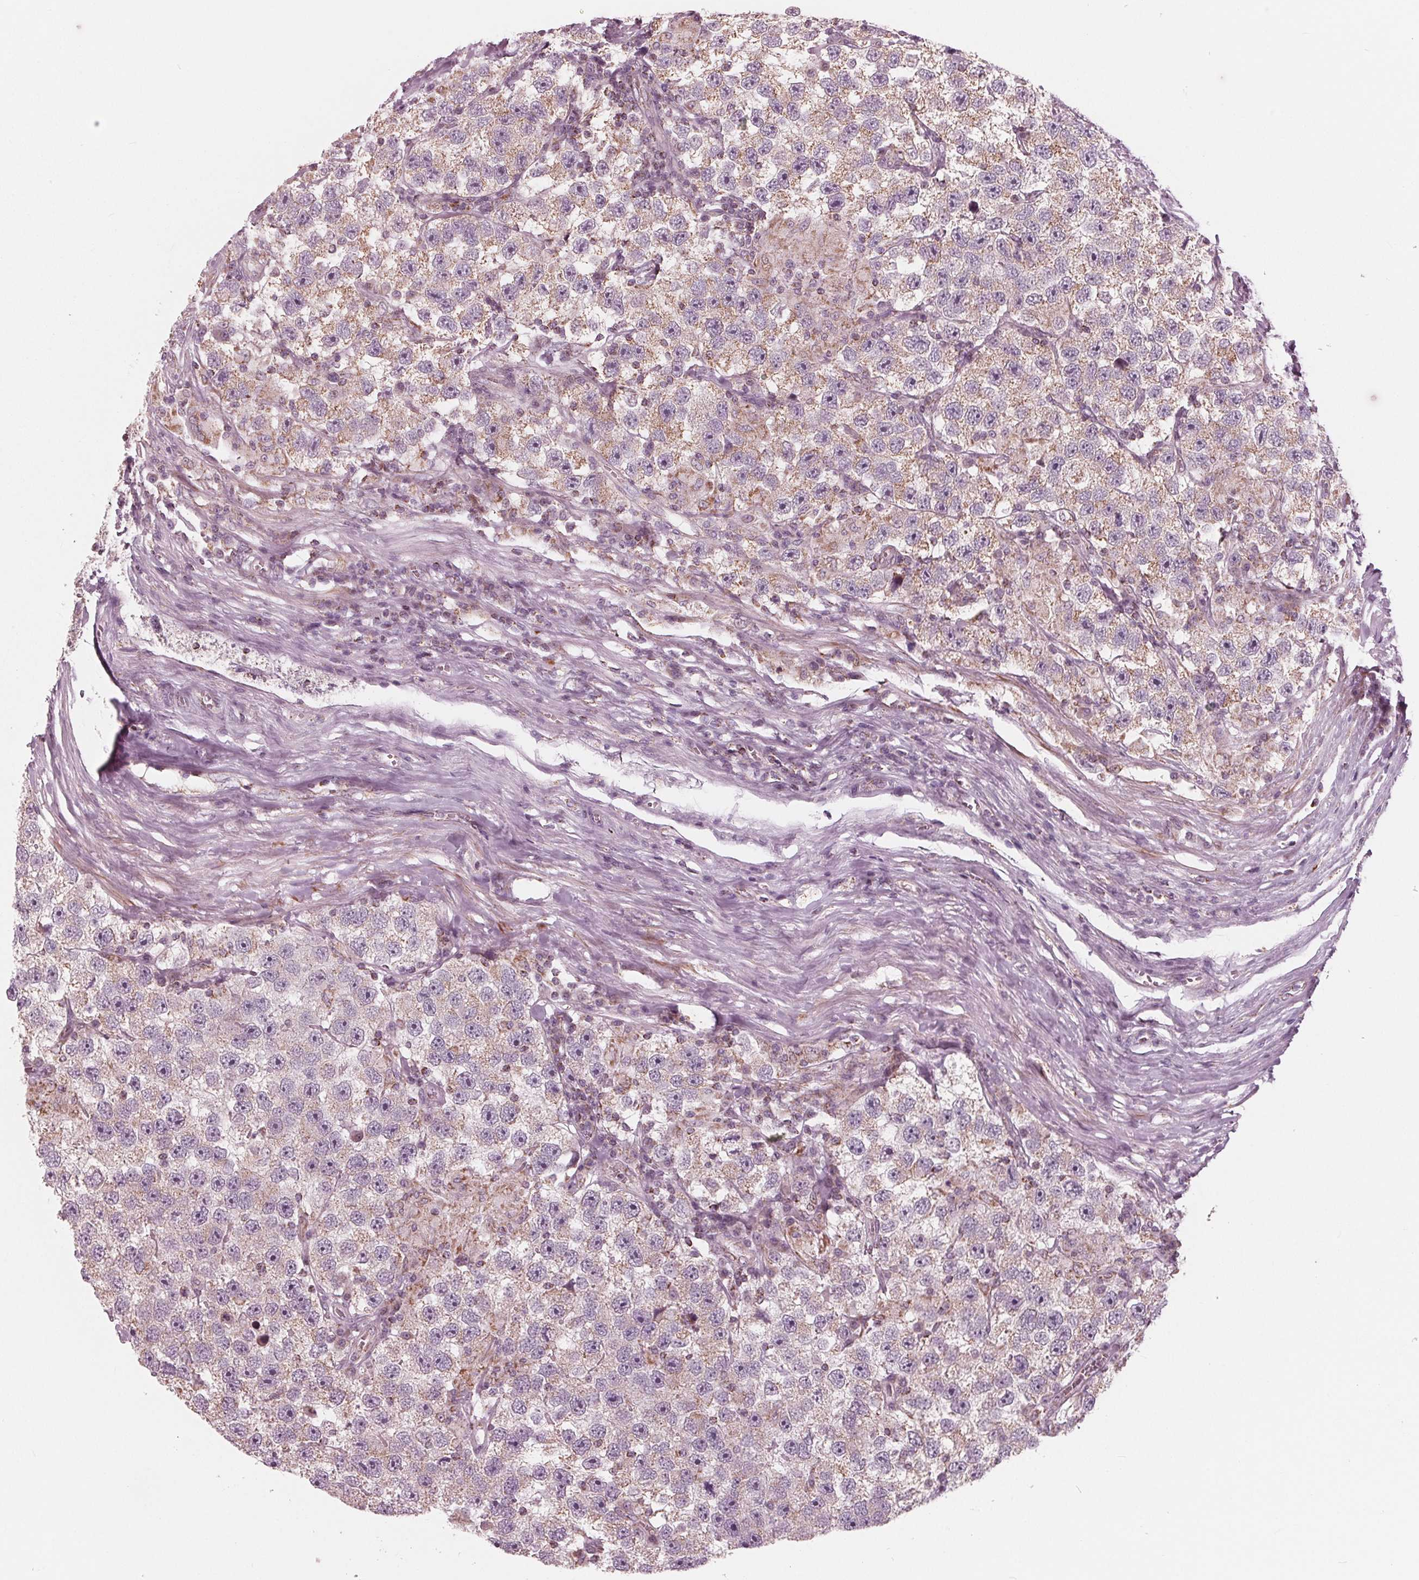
{"staining": {"intensity": "moderate", "quantity": "<25%", "location": "cytoplasmic/membranous"}, "tissue": "testis cancer", "cell_type": "Tumor cells", "image_type": "cancer", "snomed": [{"axis": "morphology", "description": "Seminoma, NOS"}, {"axis": "topography", "description": "Testis"}], "caption": "Testis seminoma tissue displays moderate cytoplasmic/membranous expression in about <25% of tumor cells, visualized by immunohistochemistry. The staining was performed using DAB (3,3'-diaminobenzidine) to visualize the protein expression in brown, while the nuclei were stained in blue with hematoxylin (Magnification: 20x).", "gene": "DCAF4L2", "patient": {"sex": "male", "age": 26}}